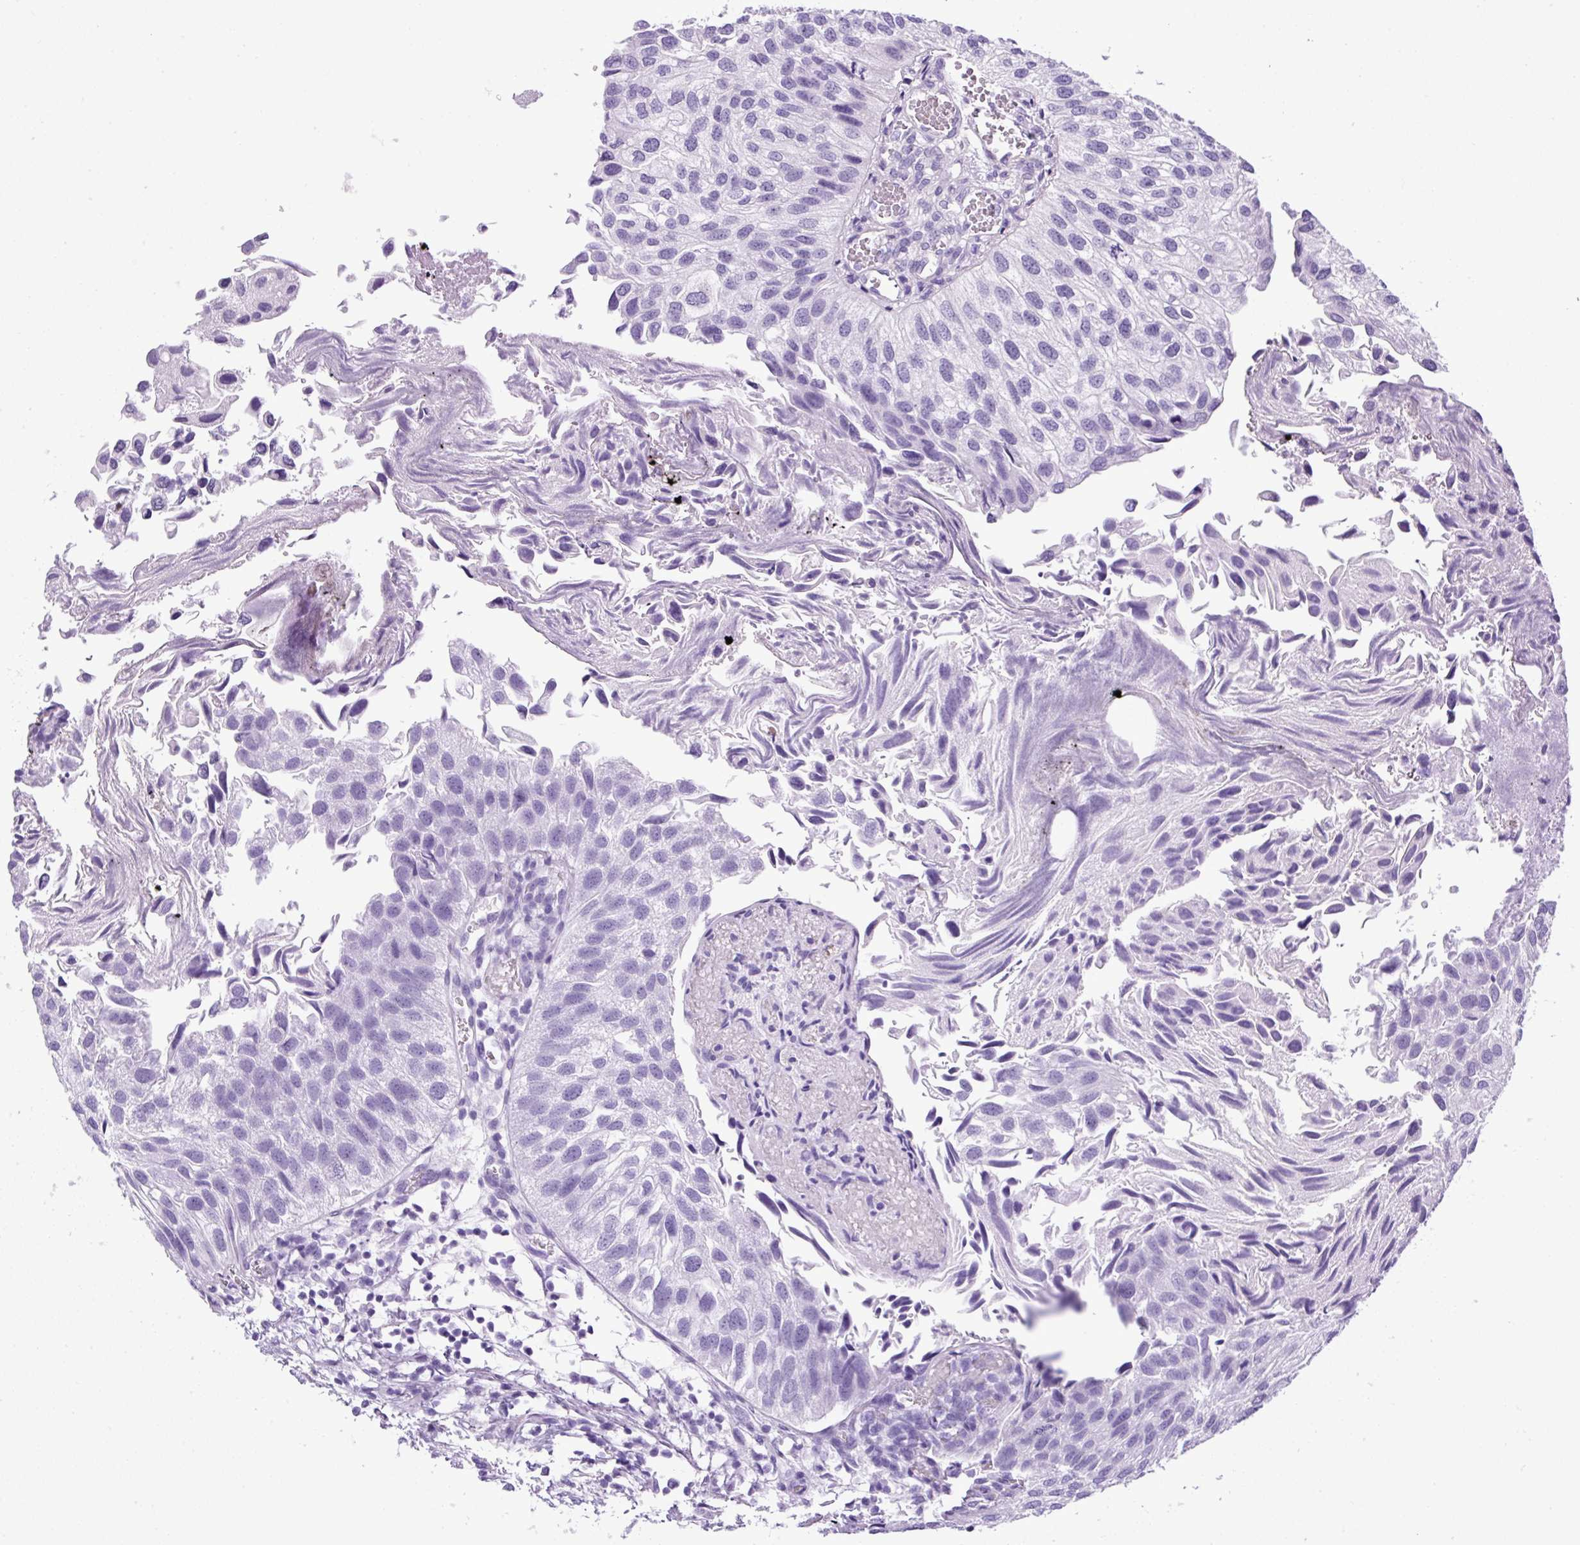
{"staining": {"intensity": "negative", "quantity": "none", "location": "none"}, "tissue": "urothelial cancer", "cell_type": "Tumor cells", "image_type": "cancer", "snomed": [{"axis": "morphology", "description": "Urothelial carcinoma, Low grade"}, {"axis": "topography", "description": "Urinary bladder"}], "caption": "A high-resolution histopathology image shows immunohistochemistry (IHC) staining of urothelial carcinoma (low-grade), which shows no significant staining in tumor cells.", "gene": "VWA7", "patient": {"sex": "female", "age": 89}}